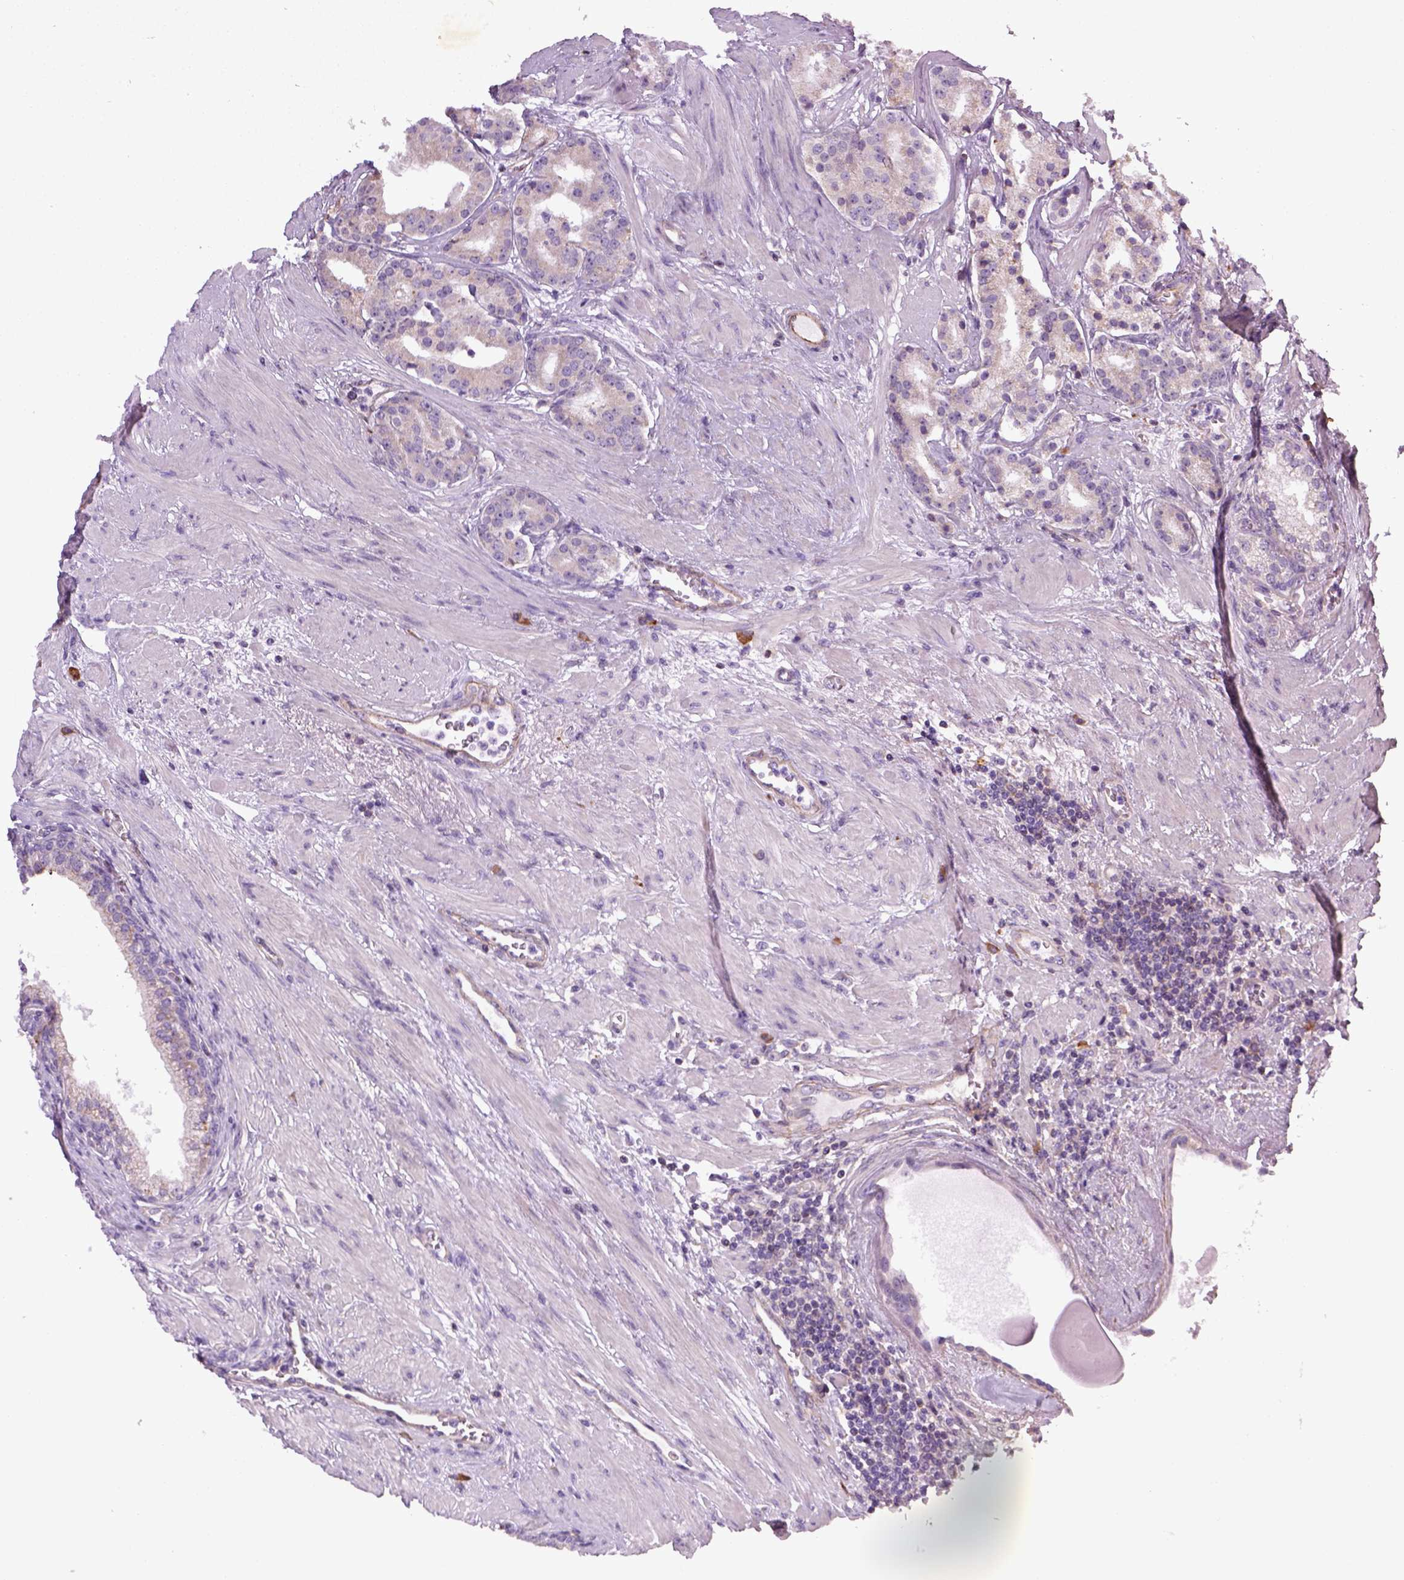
{"staining": {"intensity": "negative", "quantity": "none", "location": "none"}, "tissue": "prostate cancer", "cell_type": "Tumor cells", "image_type": "cancer", "snomed": [{"axis": "morphology", "description": "Adenocarcinoma, NOS"}, {"axis": "topography", "description": "Prostate"}], "caption": "High power microscopy image of an immunohistochemistry image of prostate cancer (adenocarcinoma), revealing no significant staining in tumor cells.", "gene": "TPRG1", "patient": {"sex": "male", "age": 69}}